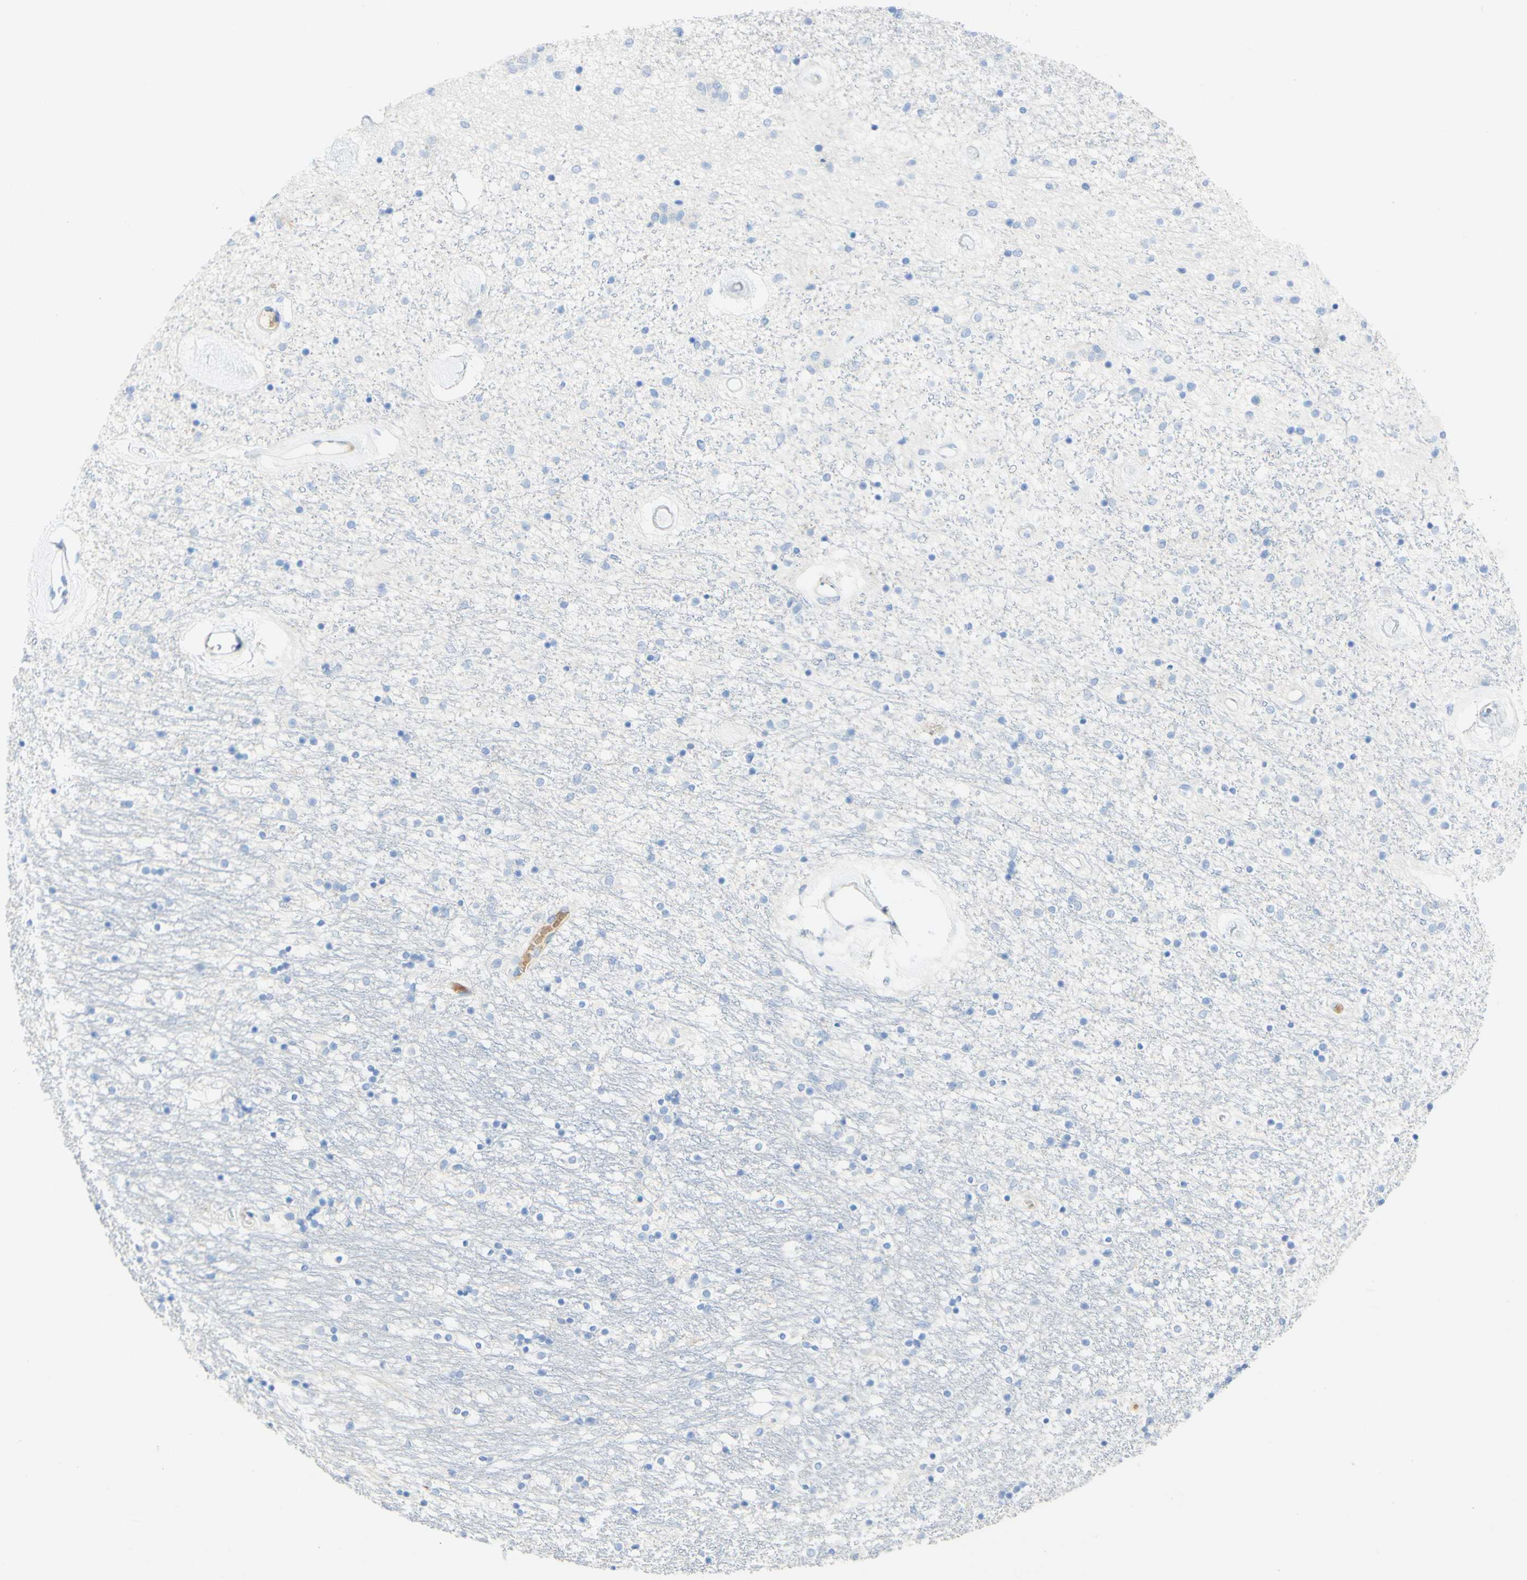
{"staining": {"intensity": "negative", "quantity": "none", "location": "none"}, "tissue": "caudate", "cell_type": "Glial cells", "image_type": "normal", "snomed": [{"axis": "morphology", "description": "Normal tissue, NOS"}, {"axis": "topography", "description": "Lateral ventricle wall"}], "caption": "Histopathology image shows no protein positivity in glial cells of normal caudate.", "gene": "PIGR", "patient": {"sex": "female", "age": 54}}